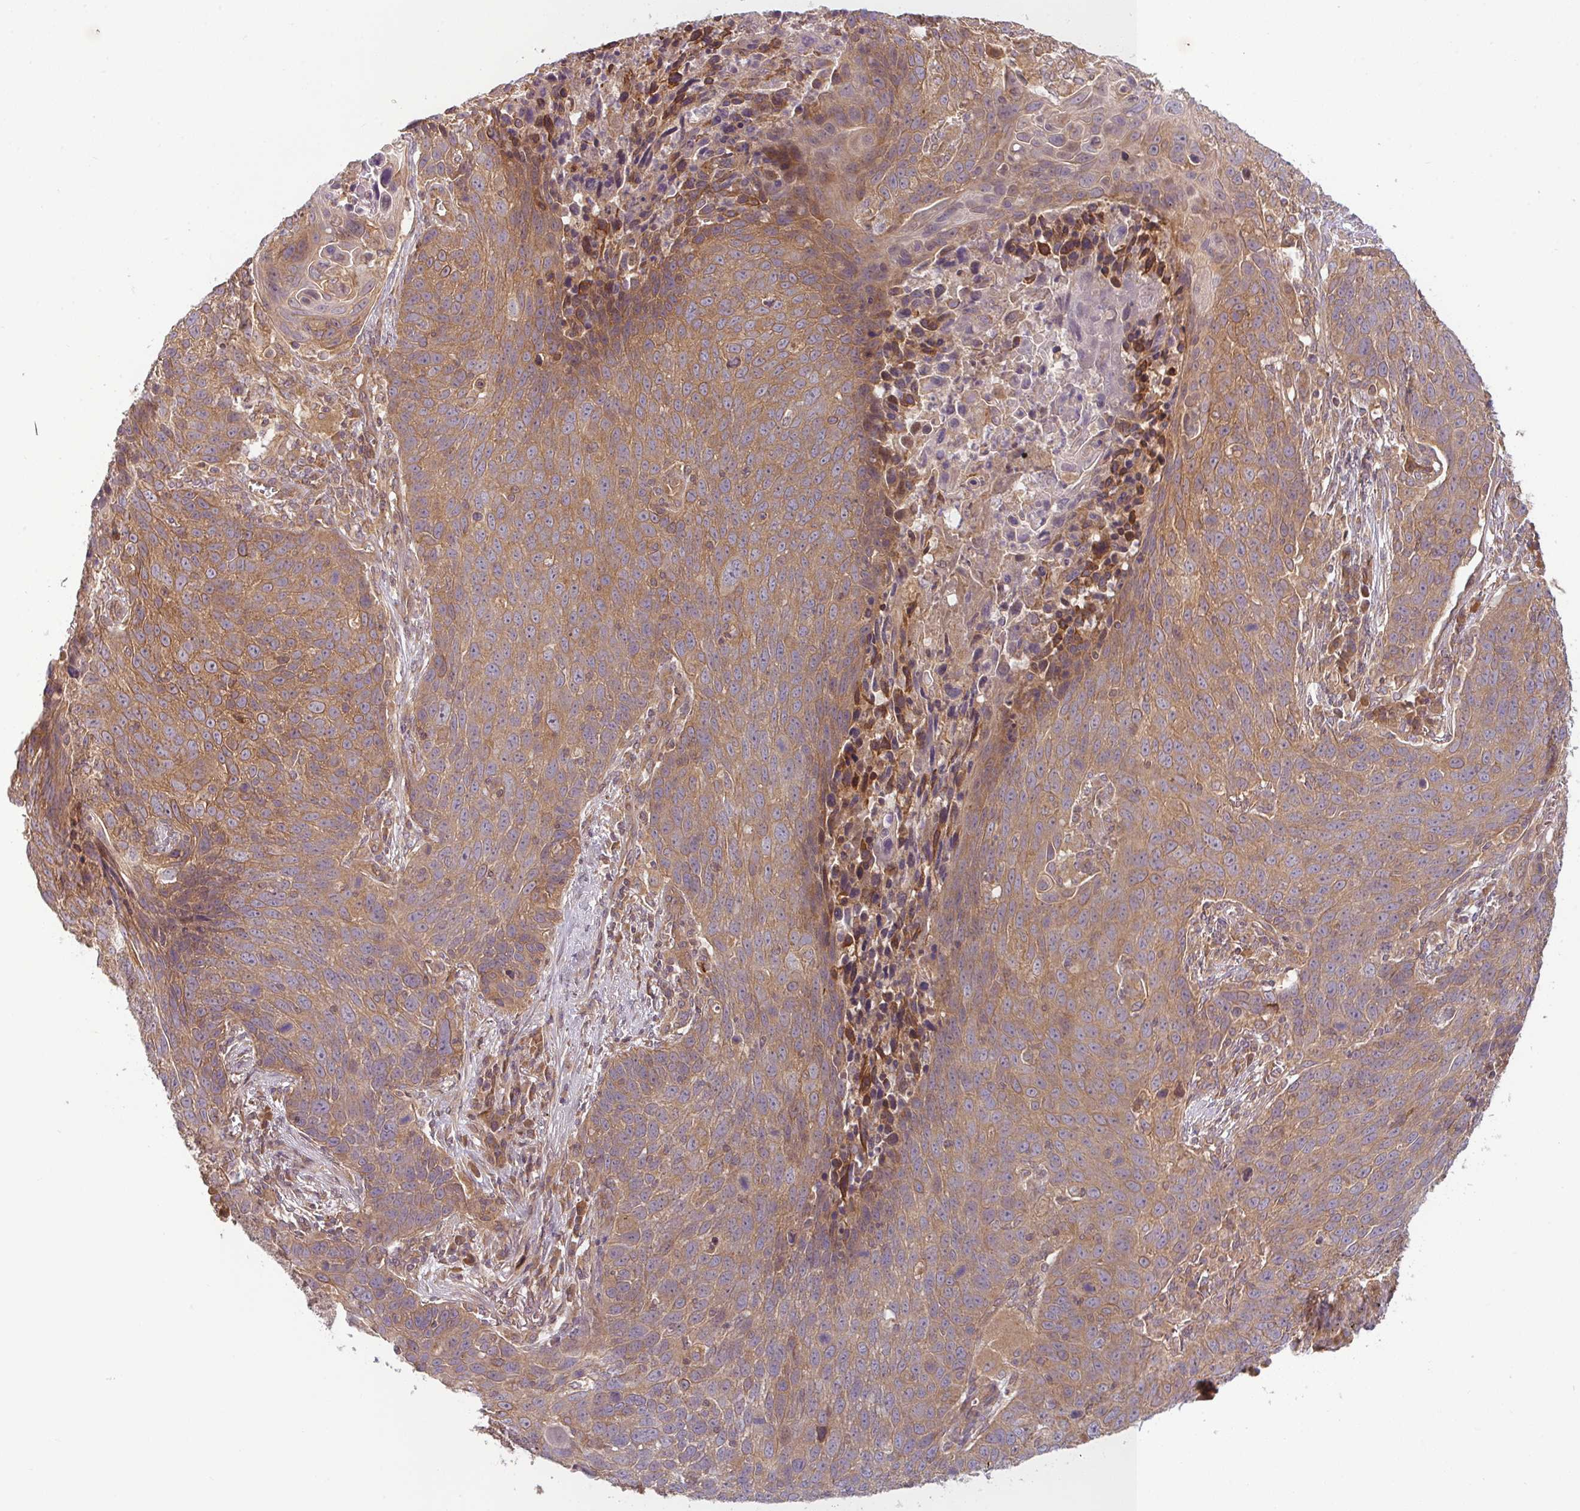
{"staining": {"intensity": "moderate", "quantity": "25%-75%", "location": "cytoplasmic/membranous"}, "tissue": "lung cancer", "cell_type": "Tumor cells", "image_type": "cancer", "snomed": [{"axis": "morphology", "description": "Squamous cell carcinoma, NOS"}, {"axis": "topography", "description": "Lung"}], "caption": "IHC (DAB (3,3'-diaminobenzidine)) staining of lung cancer (squamous cell carcinoma) reveals moderate cytoplasmic/membranous protein expression in approximately 25%-75% of tumor cells. Immunohistochemistry (ihc) stains the protein in brown and the nuclei are stained blue.", "gene": "RNF31", "patient": {"sex": "male", "age": 78}}